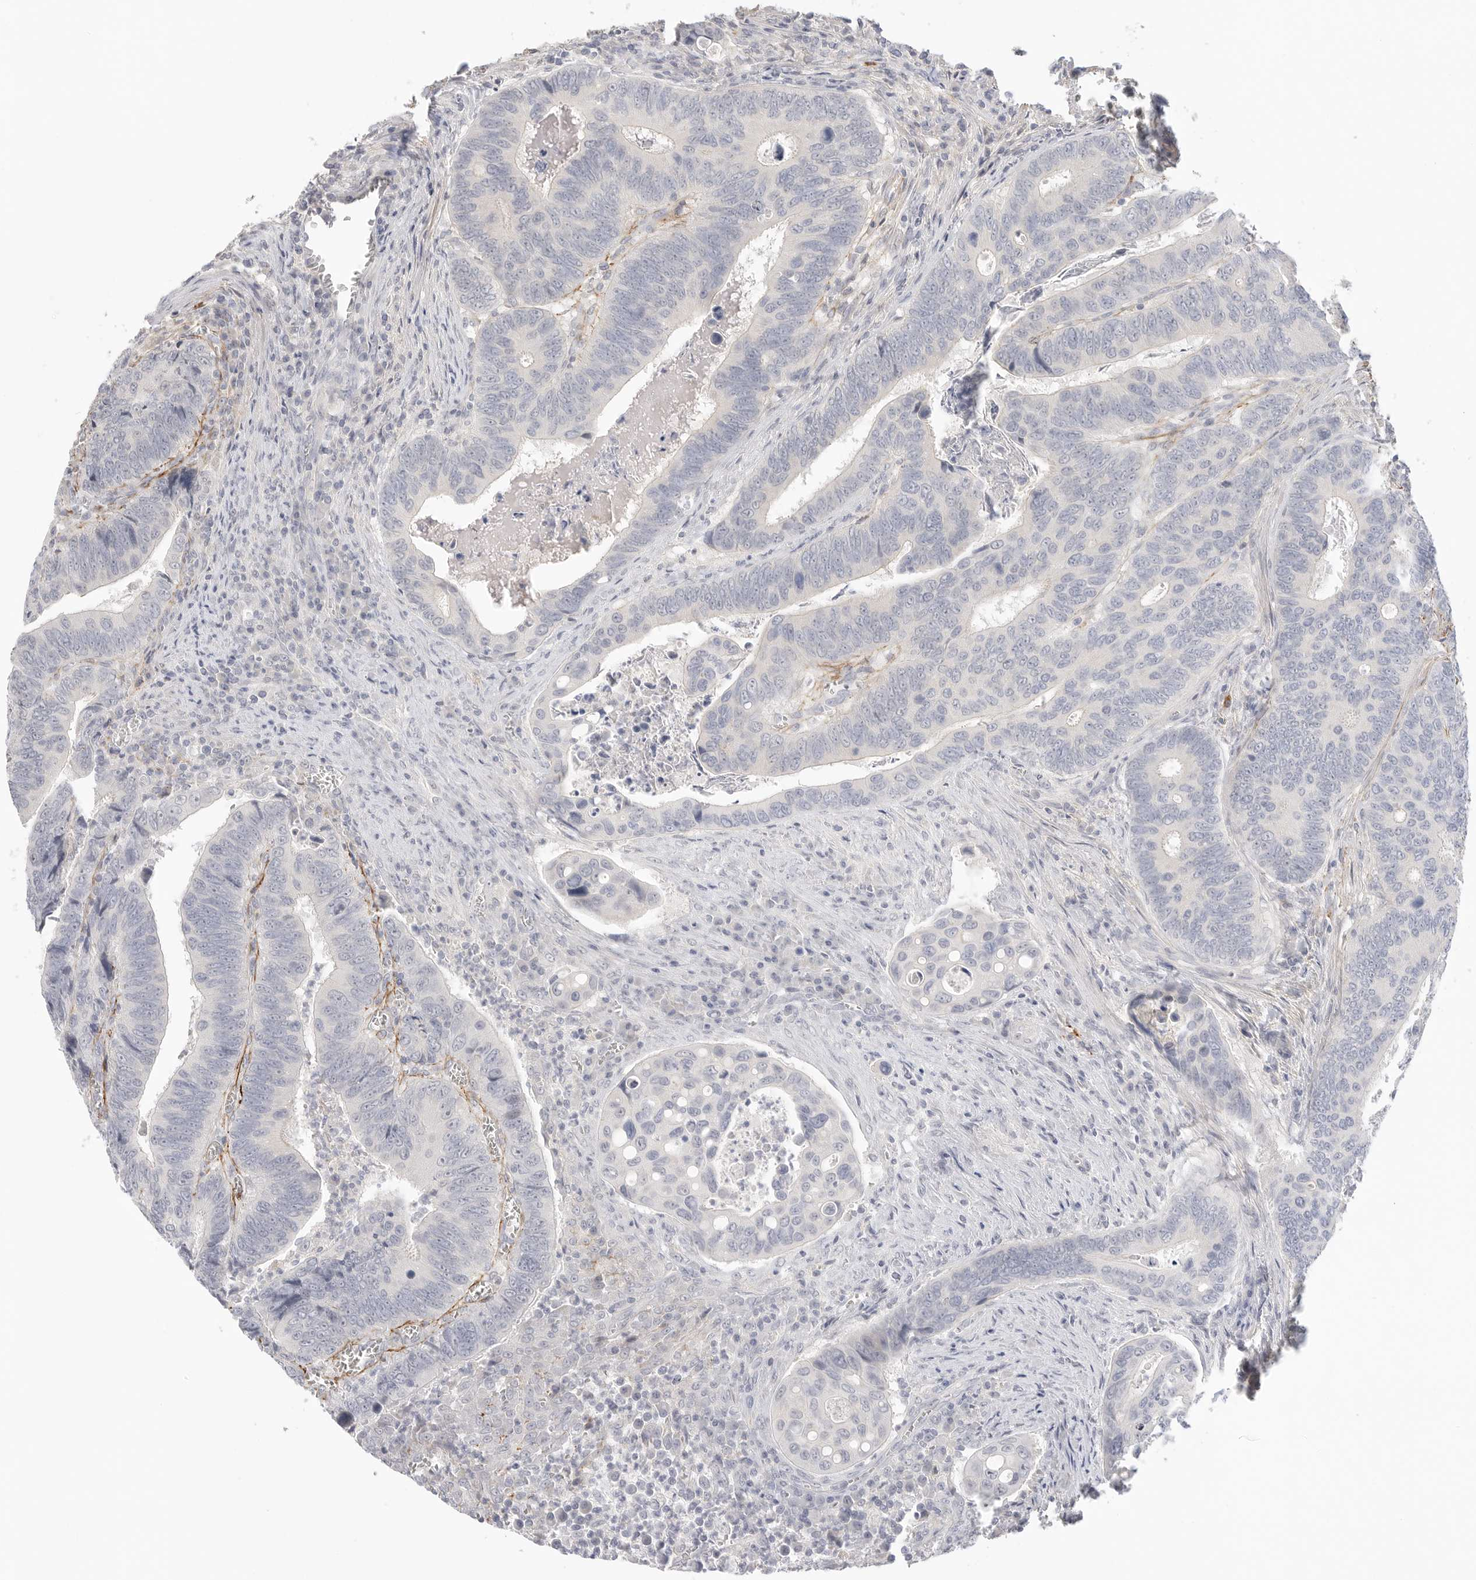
{"staining": {"intensity": "negative", "quantity": "none", "location": "none"}, "tissue": "colorectal cancer", "cell_type": "Tumor cells", "image_type": "cancer", "snomed": [{"axis": "morphology", "description": "Inflammation, NOS"}, {"axis": "morphology", "description": "Adenocarcinoma, NOS"}, {"axis": "topography", "description": "Colon"}], "caption": "Tumor cells show no significant expression in colorectal cancer. The staining was performed using DAB to visualize the protein expression in brown, while the nuclei were stained in blue with hematoxylin (Magnification: 20x).", "gene": "FBN2", "patient": {"sex": "male", "age": 72}}